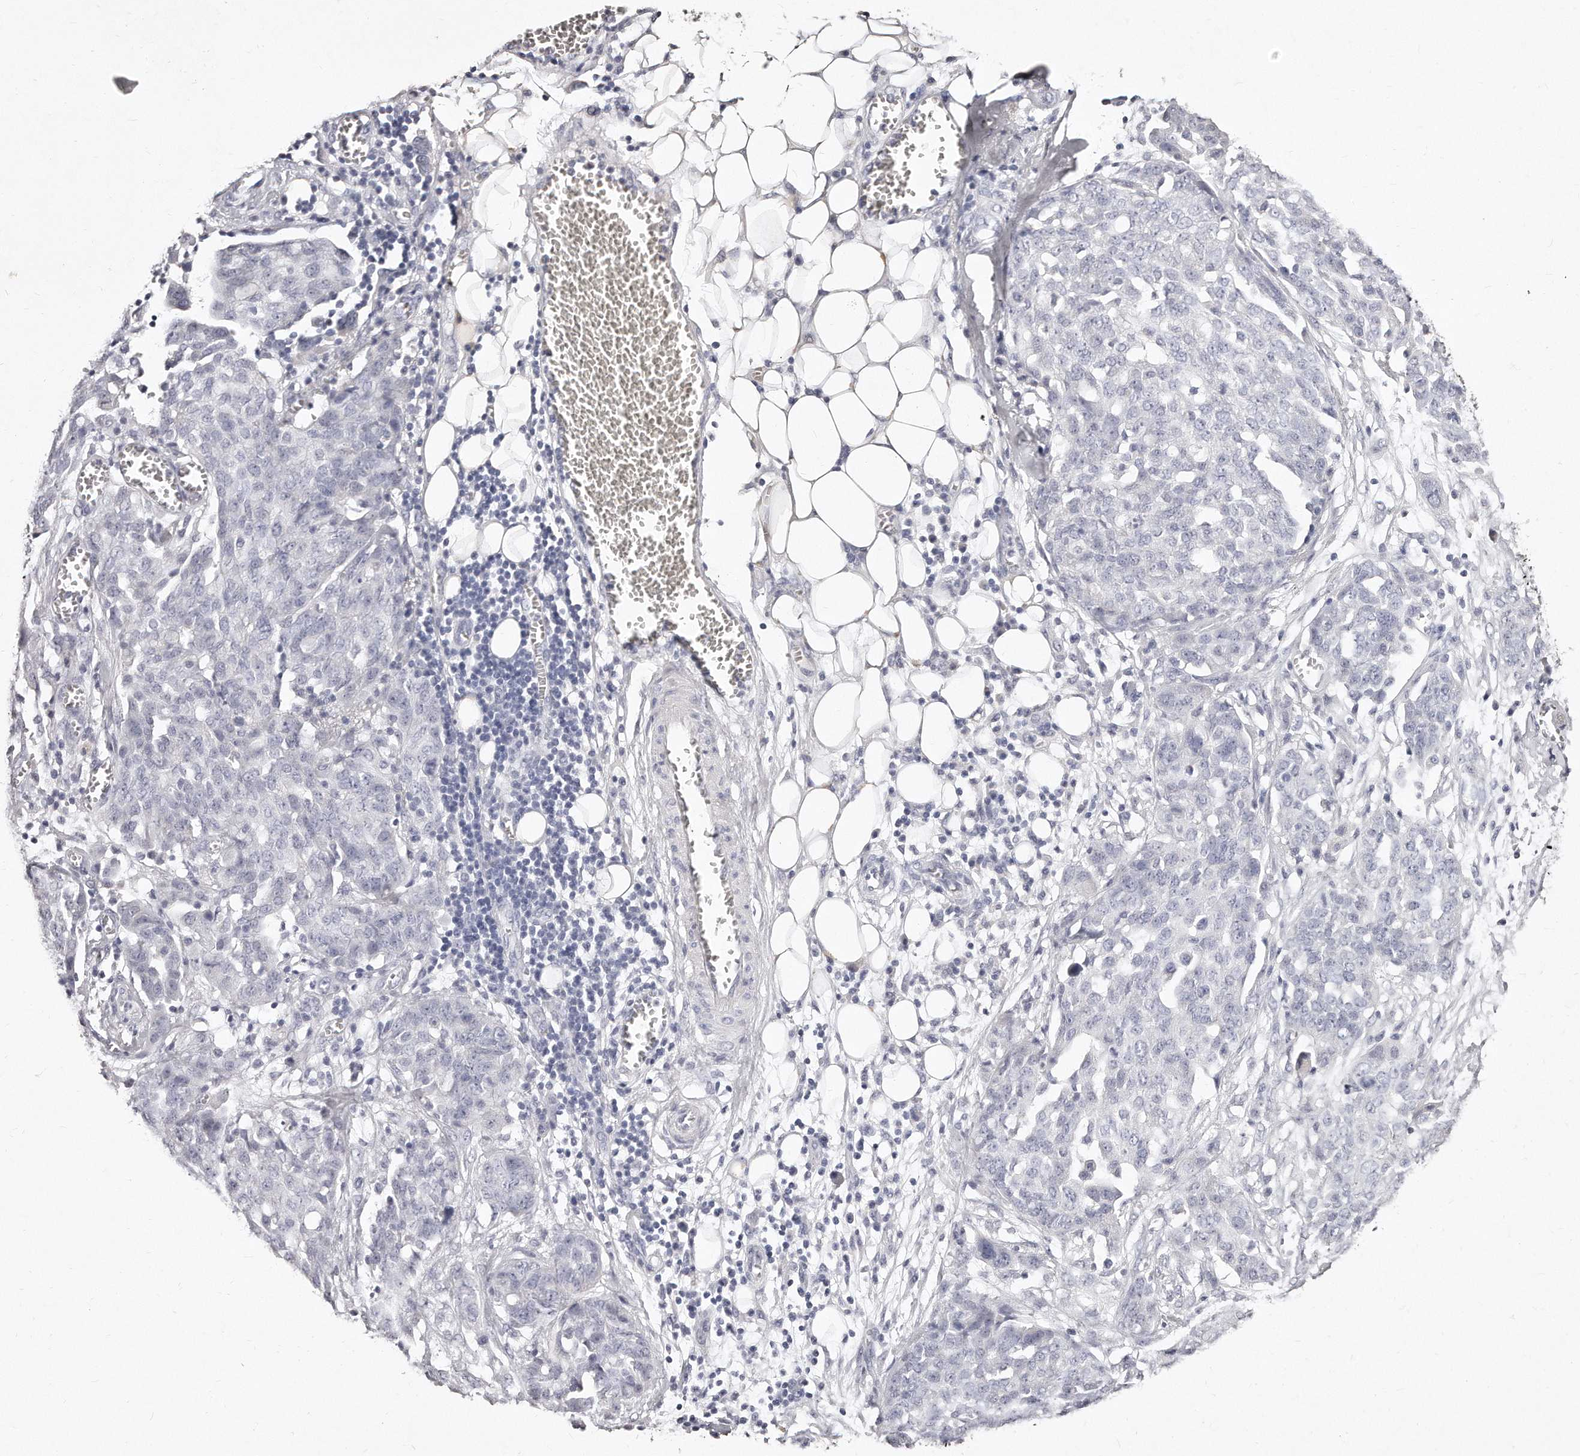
{"staining": {"intensity": "negative", "quantity": "none", "location": "none"}, "tissue": "ovarian cancer", "cell_type": "Tumor cells", "image_type": "cancer", "snomed": [{"axis": "morphology", "description": "Cystadenocarcinoma, serous, NOS"}, {"axis": "topography", "description": "Soft tissue"}, {"axis": "topography", "description": "Ovary"}], "caption": "Human ovarian serous cystadenocarcinoma stained for a protein using immunohistochemistry (IHC) reveals no positivity in tumor cells.", "gene": "GDA", "patient": {"sex": "female", "age": 57}}